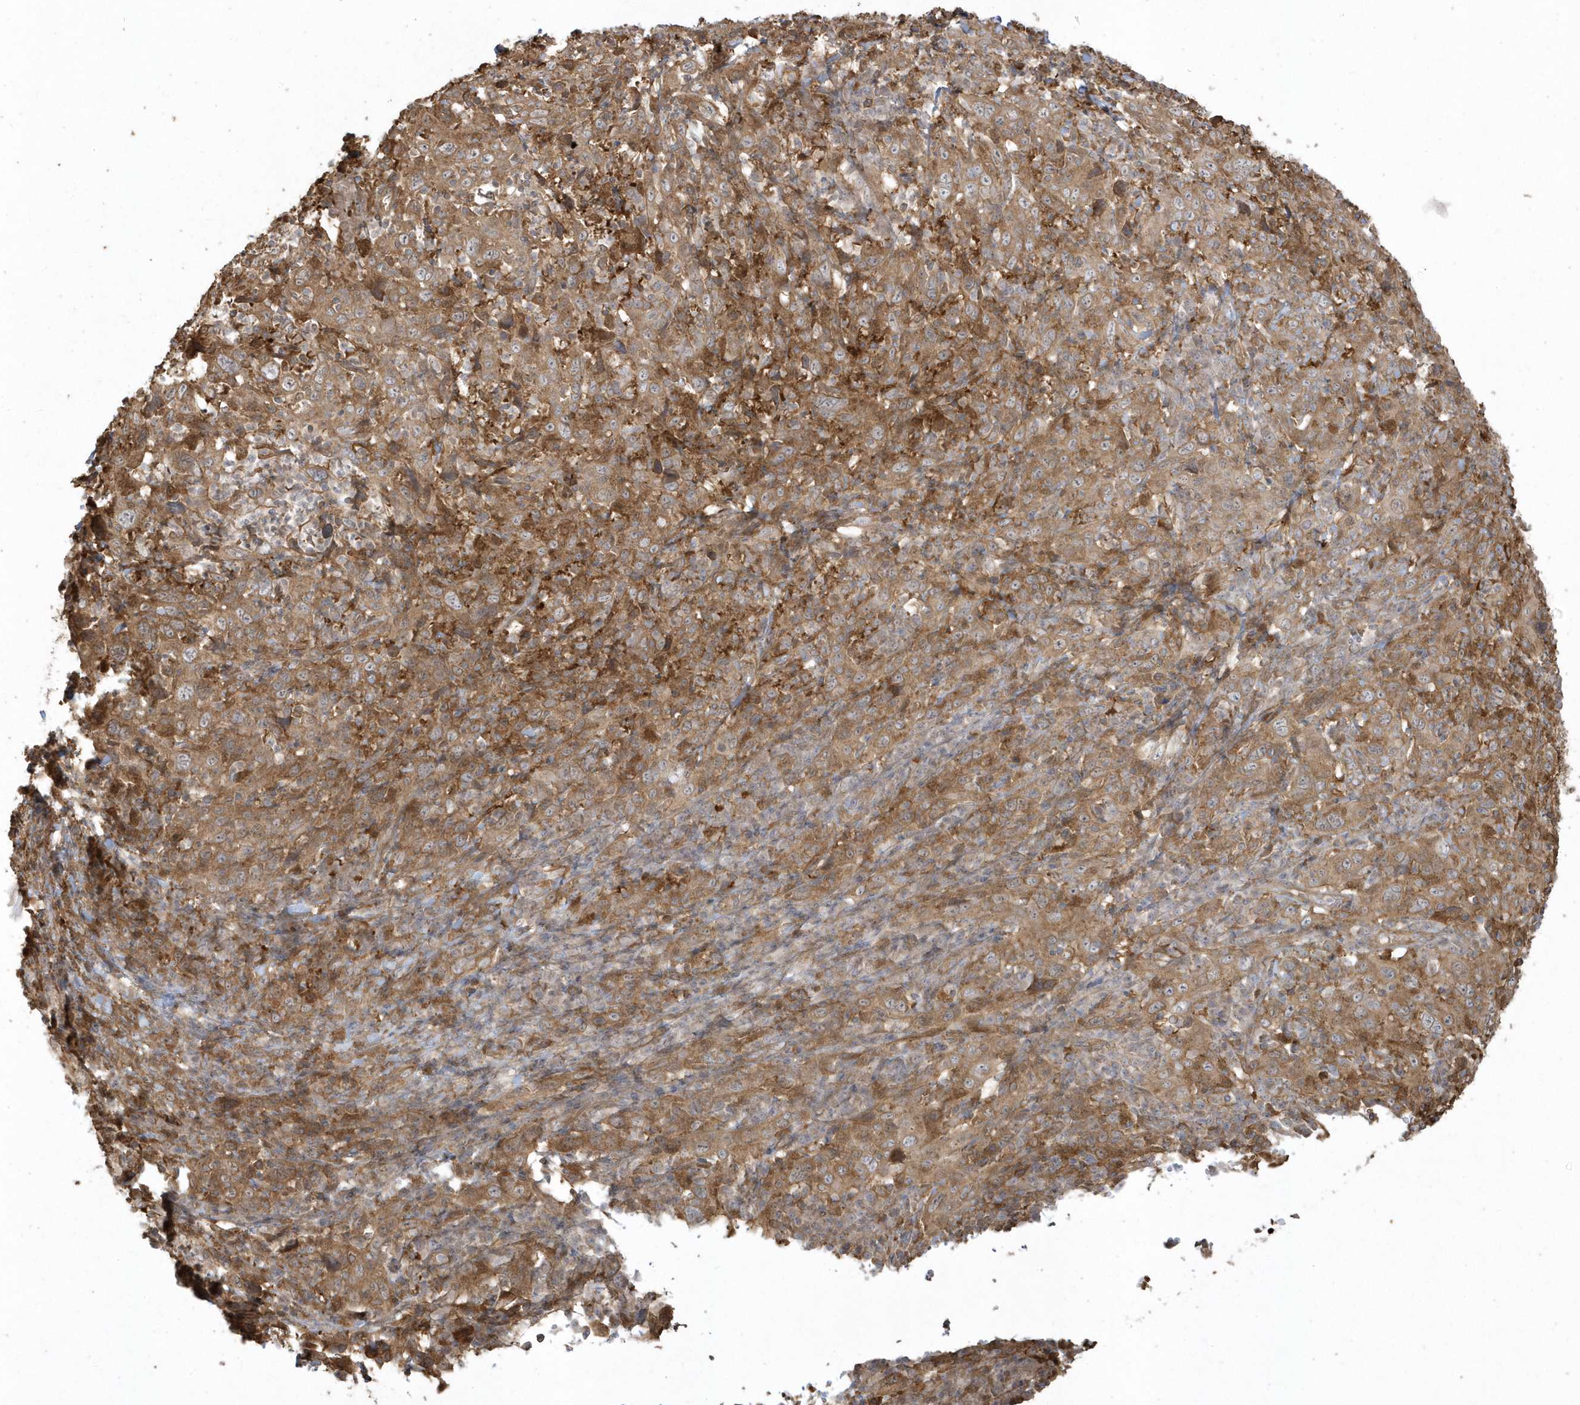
{"staining": {"intensity": "moderate", "quantity": ">75%", "location": "cytoplasmic/membranous"}, "tissue": "cervical cancer", "cell_type": "Tumor cells", "image_type": "cancer", "snomed": [{"axis": "morphology", "description": "Squamous cell carcinoma, NOS"}, {"axis": "topography", "description": "Cervix"}], "caption": "The image displays a brown stain indicating the presence of a protein in the cytoplasmic/membranous of tumor cells in squamous cell carcinoma (cervical).", "gene": "HNMT", "patient": {"sex": "female", "age": 46}}